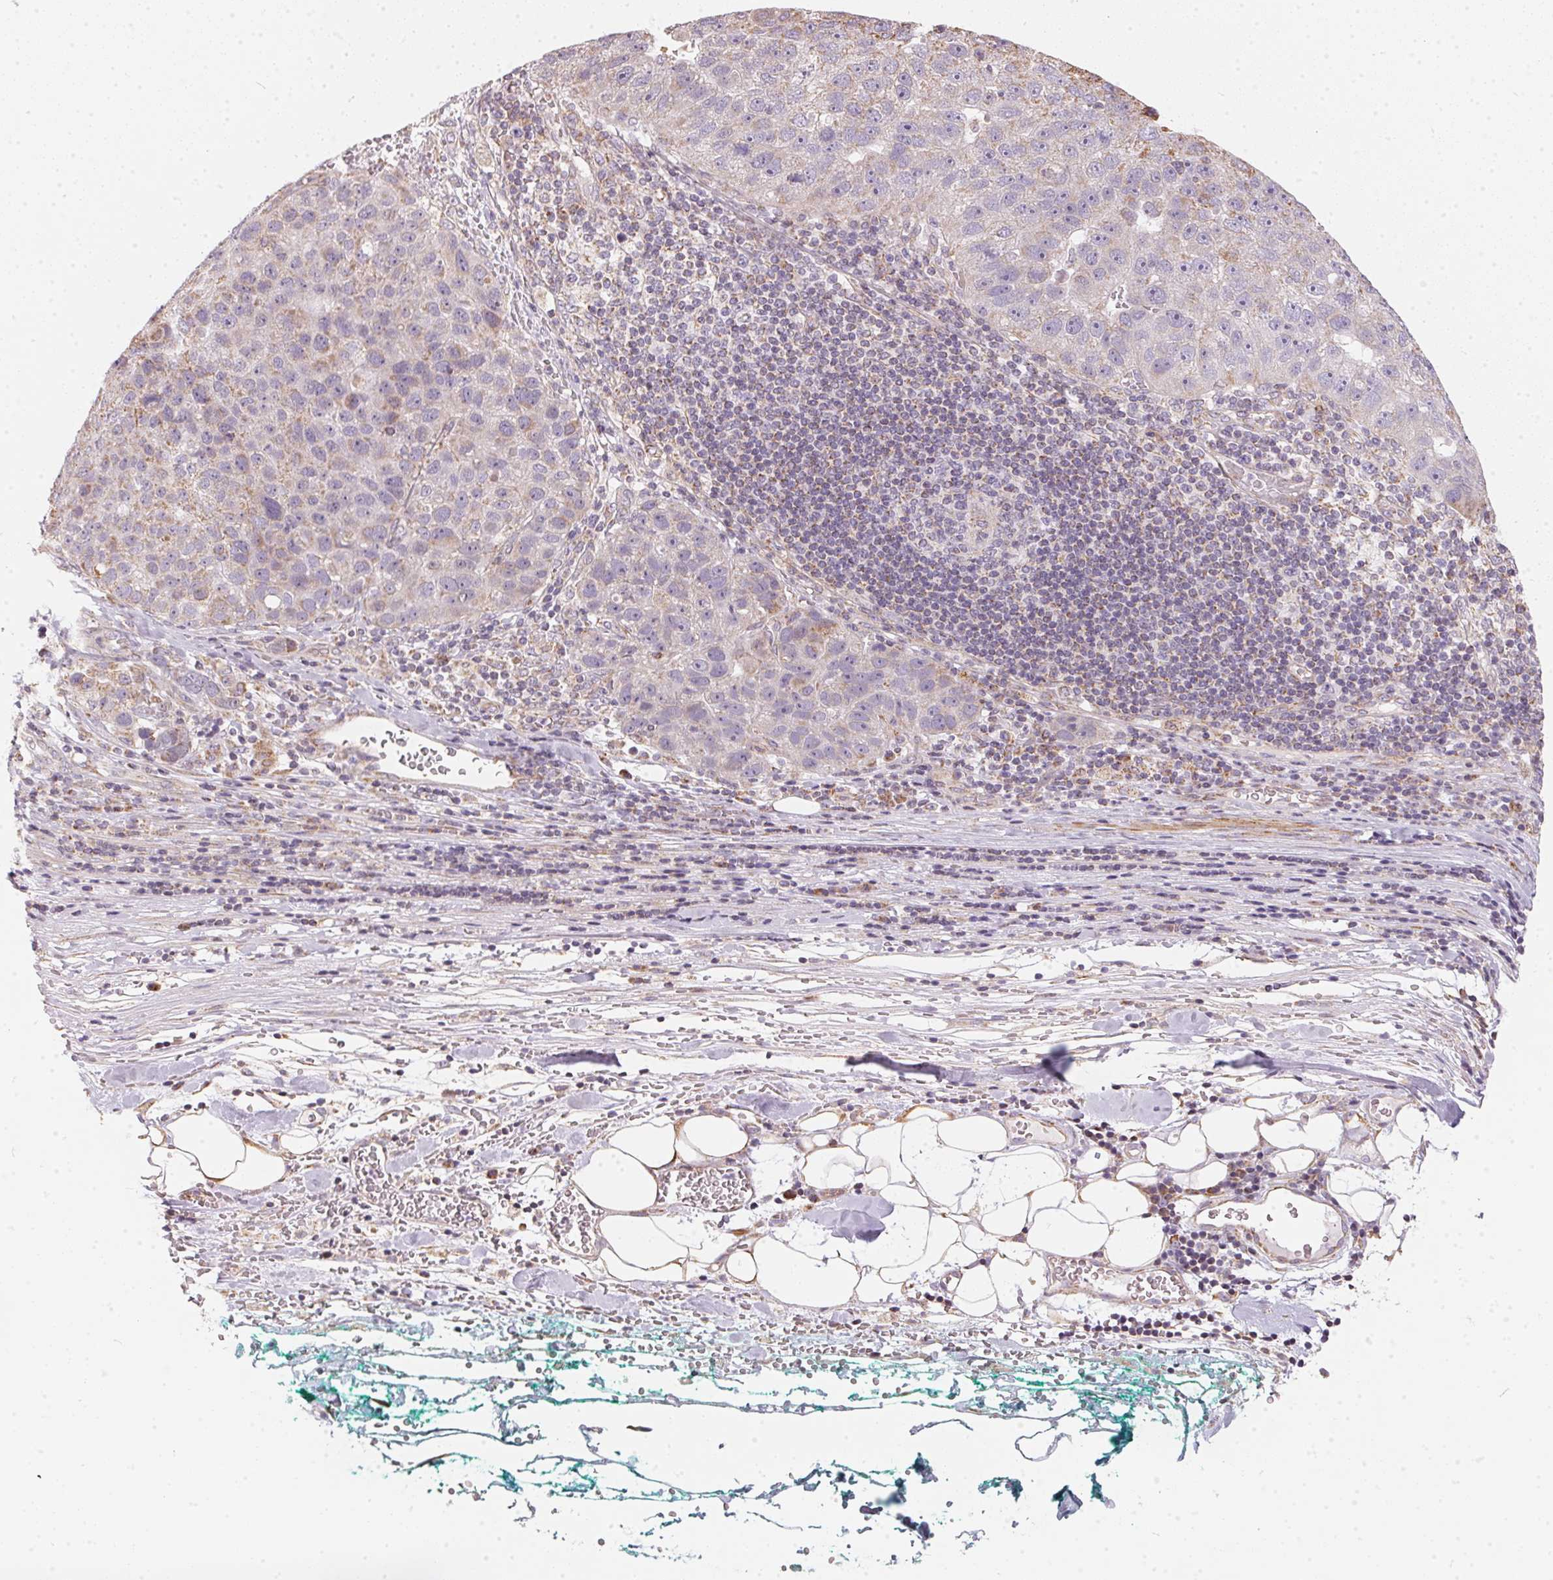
{"staining": {"intensity": "weak", "quantity": "<25%", "location": "cytoplasmic/membranous"}, "tissue": "pancreatic cancer", "cell_type": "Tumor cells", "image_type": "cancer", "snomed": [{"axis": "morphology", "description": "Adenocarcinoma, NOS"}, {"axis": "topography", "description": "Pancreas"}], "caption": "Tumor cells show no significant staining in pancreatic cancer (adenocarcinoma).", "gene": "VWA5B2", "patient": {"sex": "female", "age": 61}}